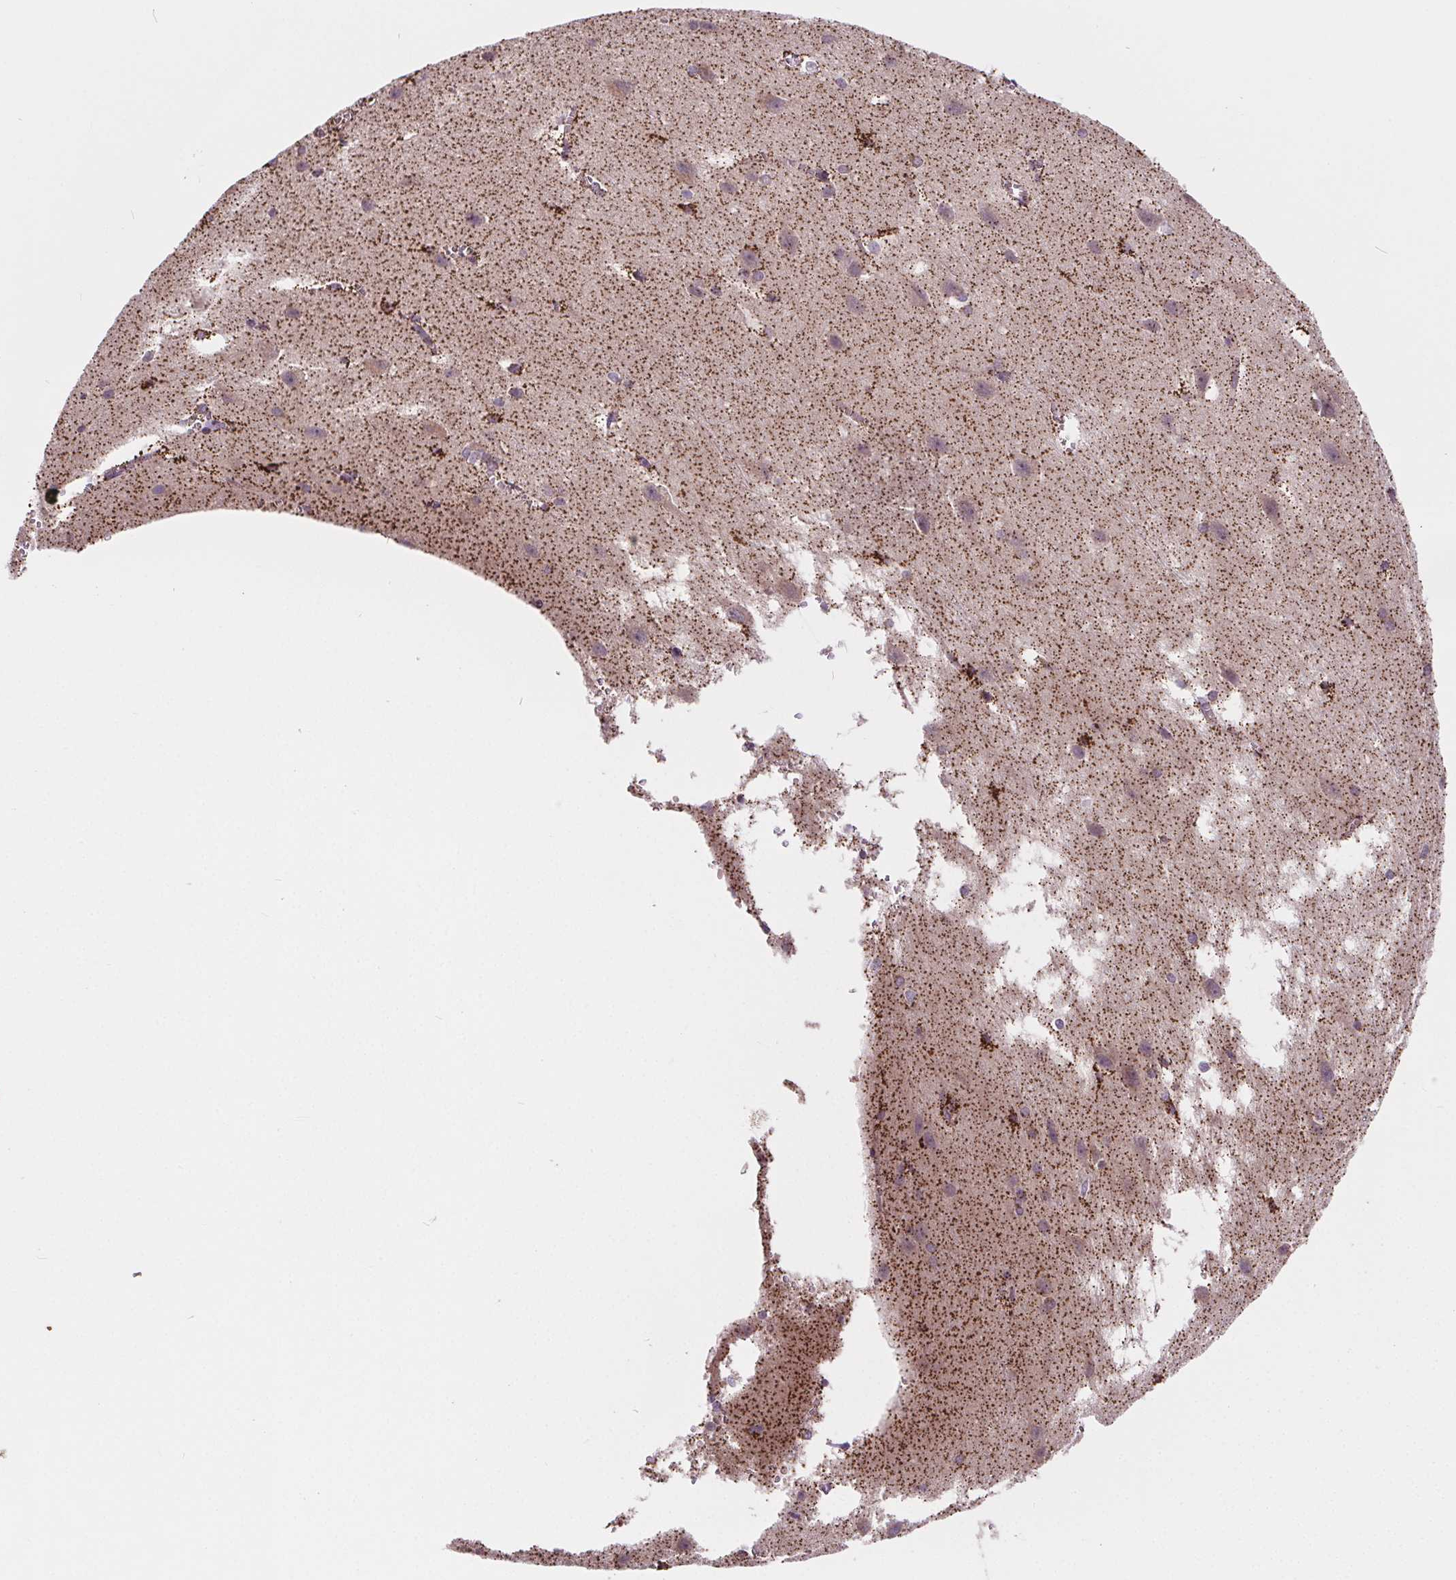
{"staining": {"intensity": "moderate", "quantity": "25%-75%", "location": "cytoplasmic/membranous"}, "tissue": "cerebral cortex", "cell_type": "Endothelial cells", "image_type": "normal", "snomed": [{"axis": "morphology", "description": "Normal tissue, NOS"}, {"axis": "topography", "description": "Cerebral cortex"}], "caption": "Moderate cytoplasmic/membranous staining is appreciated in about 25%-75% of endothelial cells in unremarkable cerebral cortex. (DAB IHC, brown staining for protein, blue staining for nuclei).", "gene": "GOLT1B", "patient": {"sex": "male", "age": 37}}